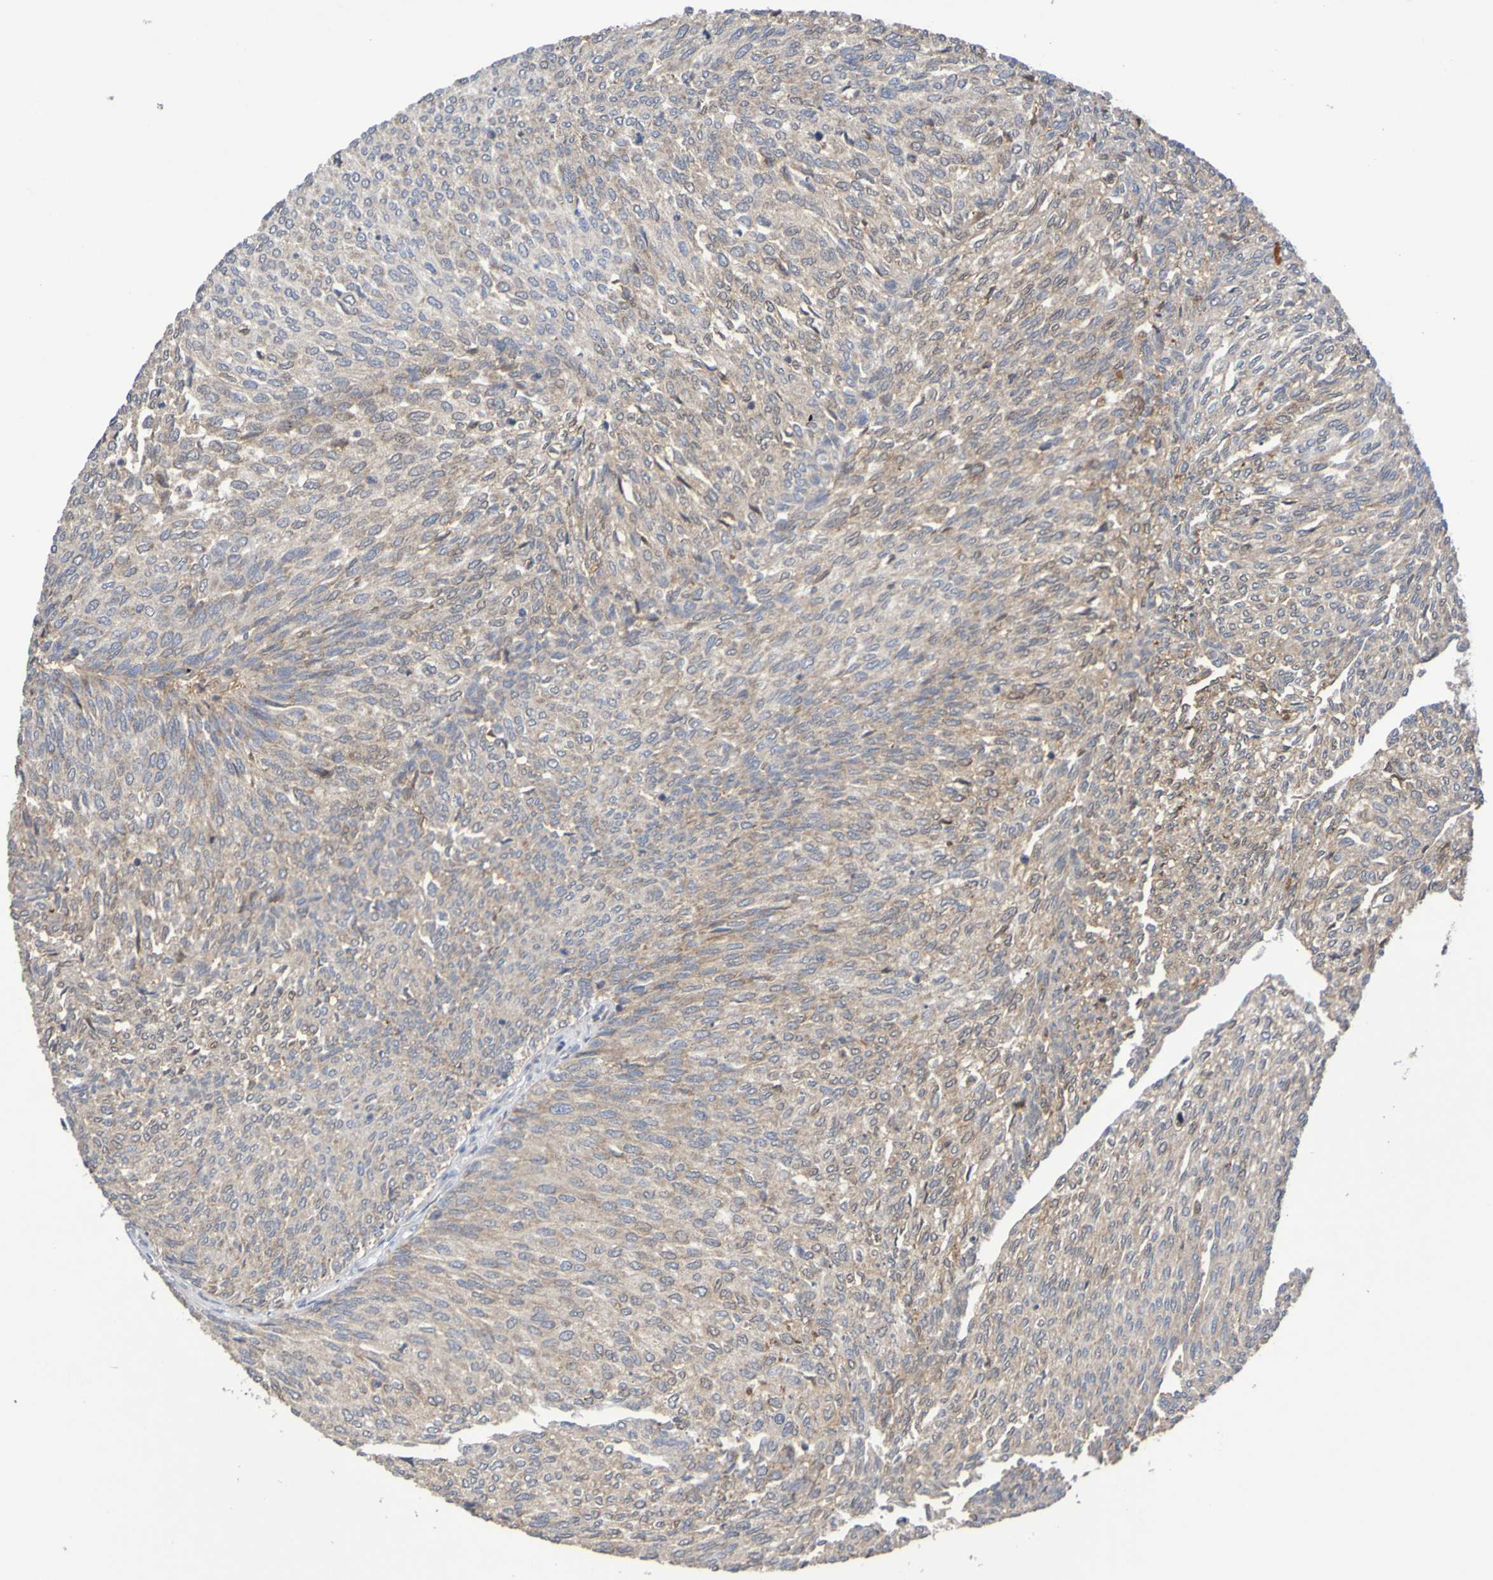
{"staining": {"intensity": "weak", "quantity": ">75%", "location": "cytoplasmic/membranous"}, "tissue": "urothelial cancer", "cell_type": "Tumor cells", "image_type": "cancer", "snomed": [{"axis": "morphology", "description": "Urothelial carcinoma, Low grade"}, {"axis": "topography", "description": "Urinary bladder"}], "caption": "IHC (DAB) staining of urothelial cancer shows weak cytoplasmic/membranous protein staining in about >75% of tumor cells.", "gene": "C3orf18", "patient": {"sex": "female", "age": 79}}